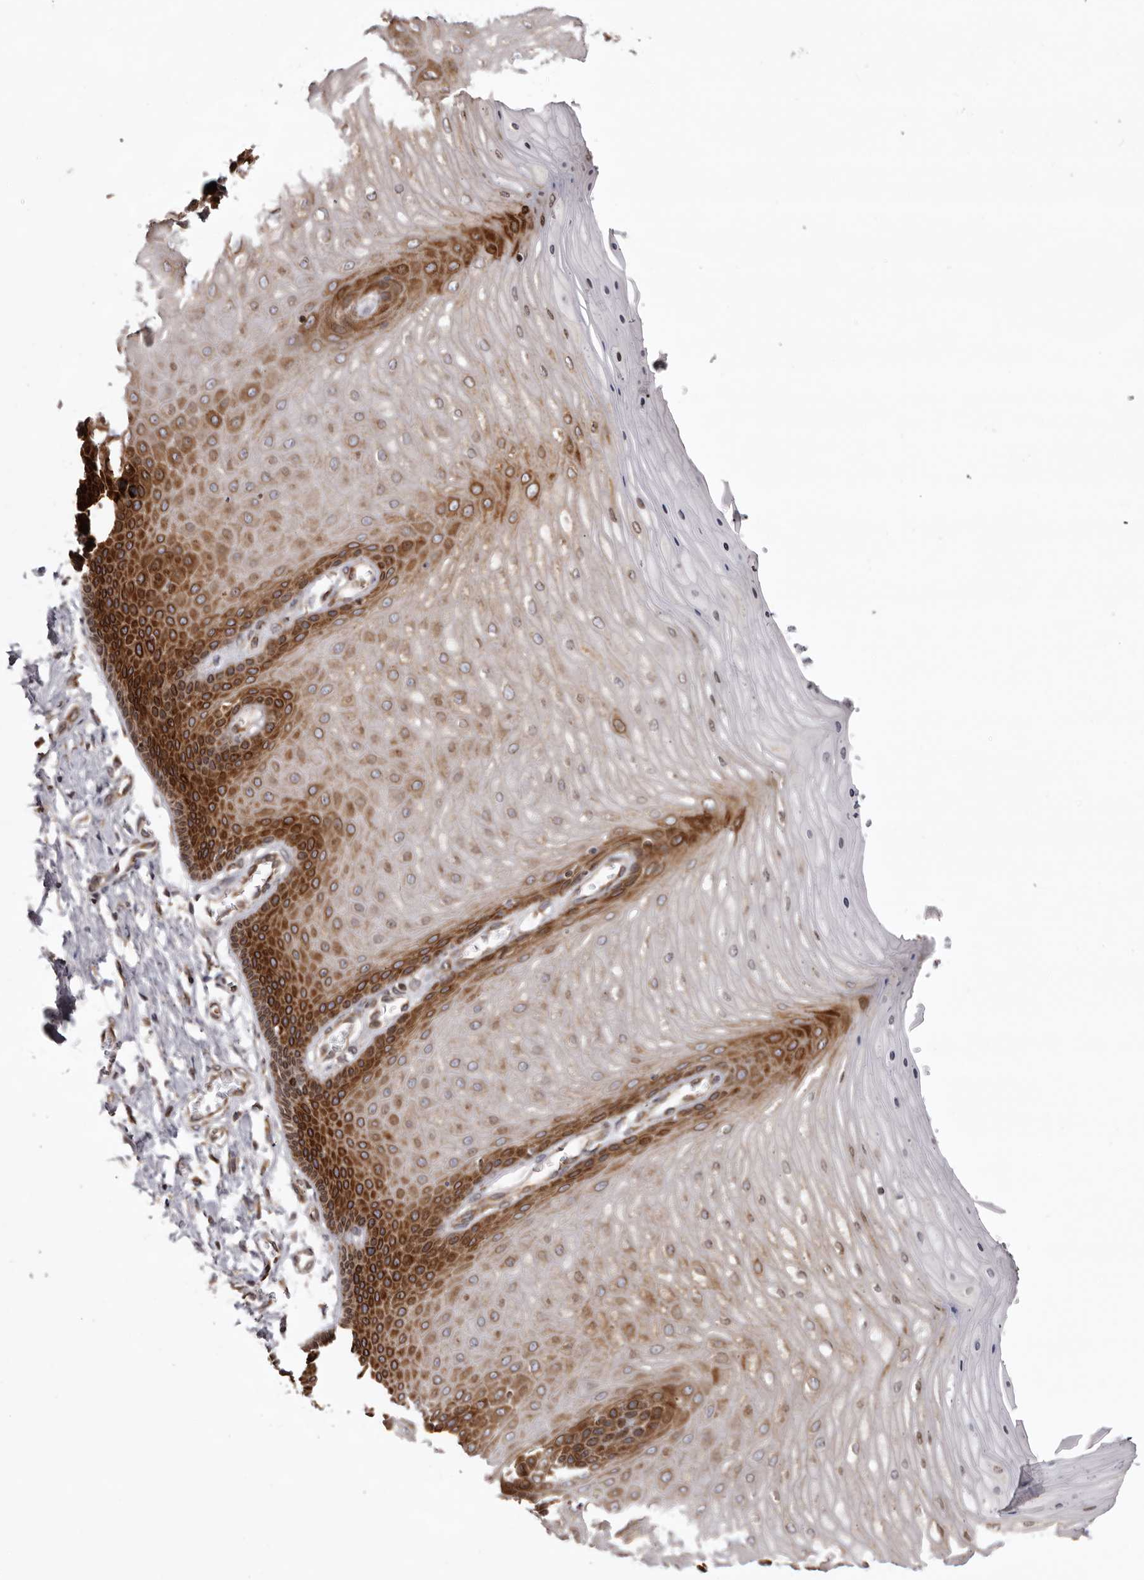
{"staining": {"intensity": "moderate", "quantity": ">75%", "location": "cytoplasmic/membranous"}, "tissue": "cervix", "cell_type": "Glandular cells", "image_type": "normal", "snomed": [{"axis": "morphology", "description": "Normal tissue, NOS"}, {"axis": "topography", "description": "Cervix"}], "caption": "This photomicrograph displays immunohistochemistry staining of benign human cervix, with medium moderate cytoplasmic/membranous positivity in about >75% of glandular cells.", "gene": "C4orf3", "patient": {"sex": "female", "age": 55}}